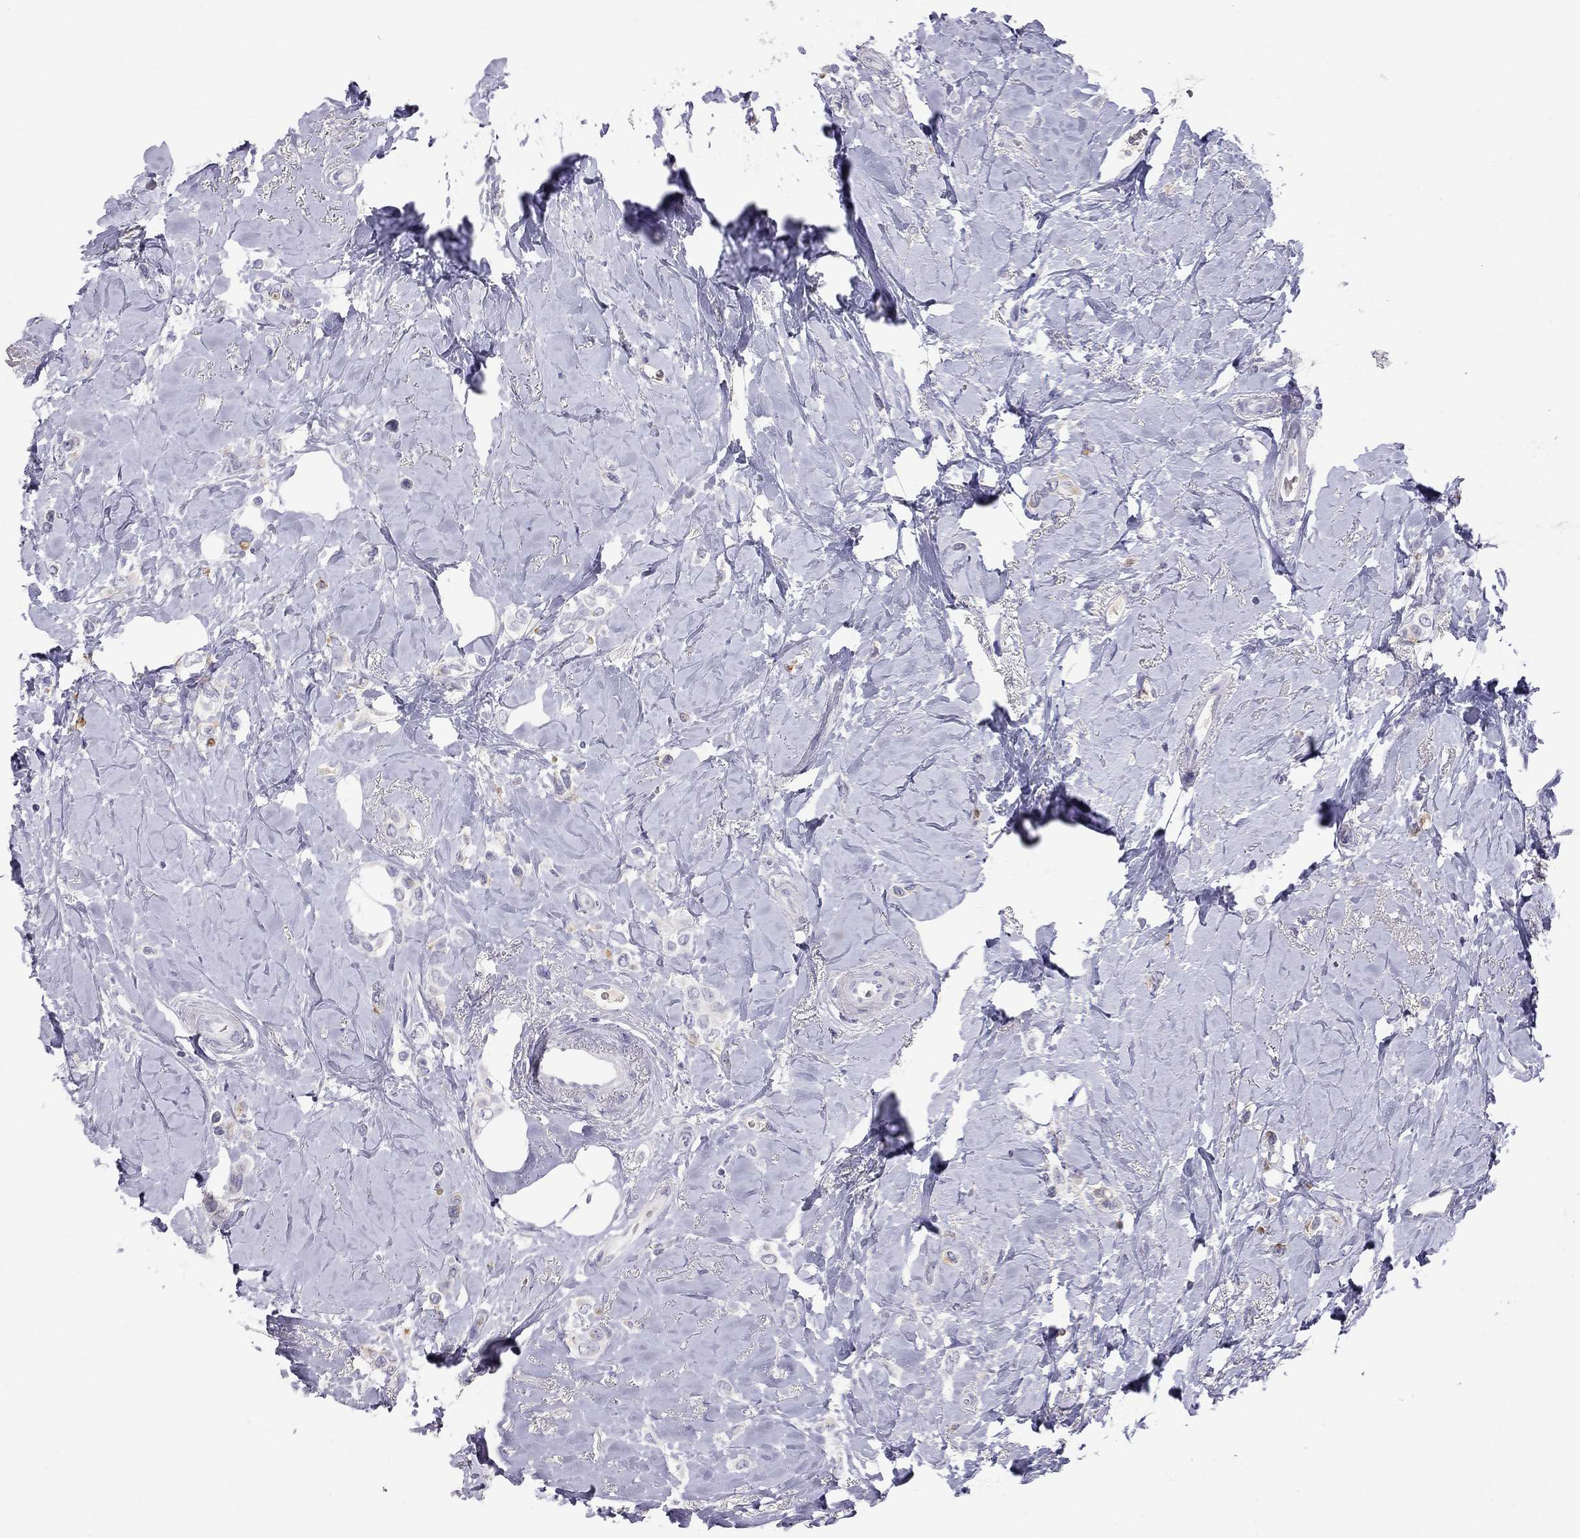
{"staining": {"intensity": "negative", "quantity": "none", "location": "none"}, "tissue": "breast cancer", "cell_type": "Tumor cells", "image_type": "cancer", "snomed": [{"axis": "morphology", "description": "Lobular carcinoma"}, {"axis": "topography", "description": "Breast"}], "caption": "Immunohistochemical staining of human breast lobular carcinoma demonstrates no significant expression in tumor cells. (Stains: DAB immunohistochemistry with hematoxylin counter stain, Microscopy: brightfield microscopy at high magnification).", "gene": "MUC16", "patient": {"sex": "female", "age": 66}}